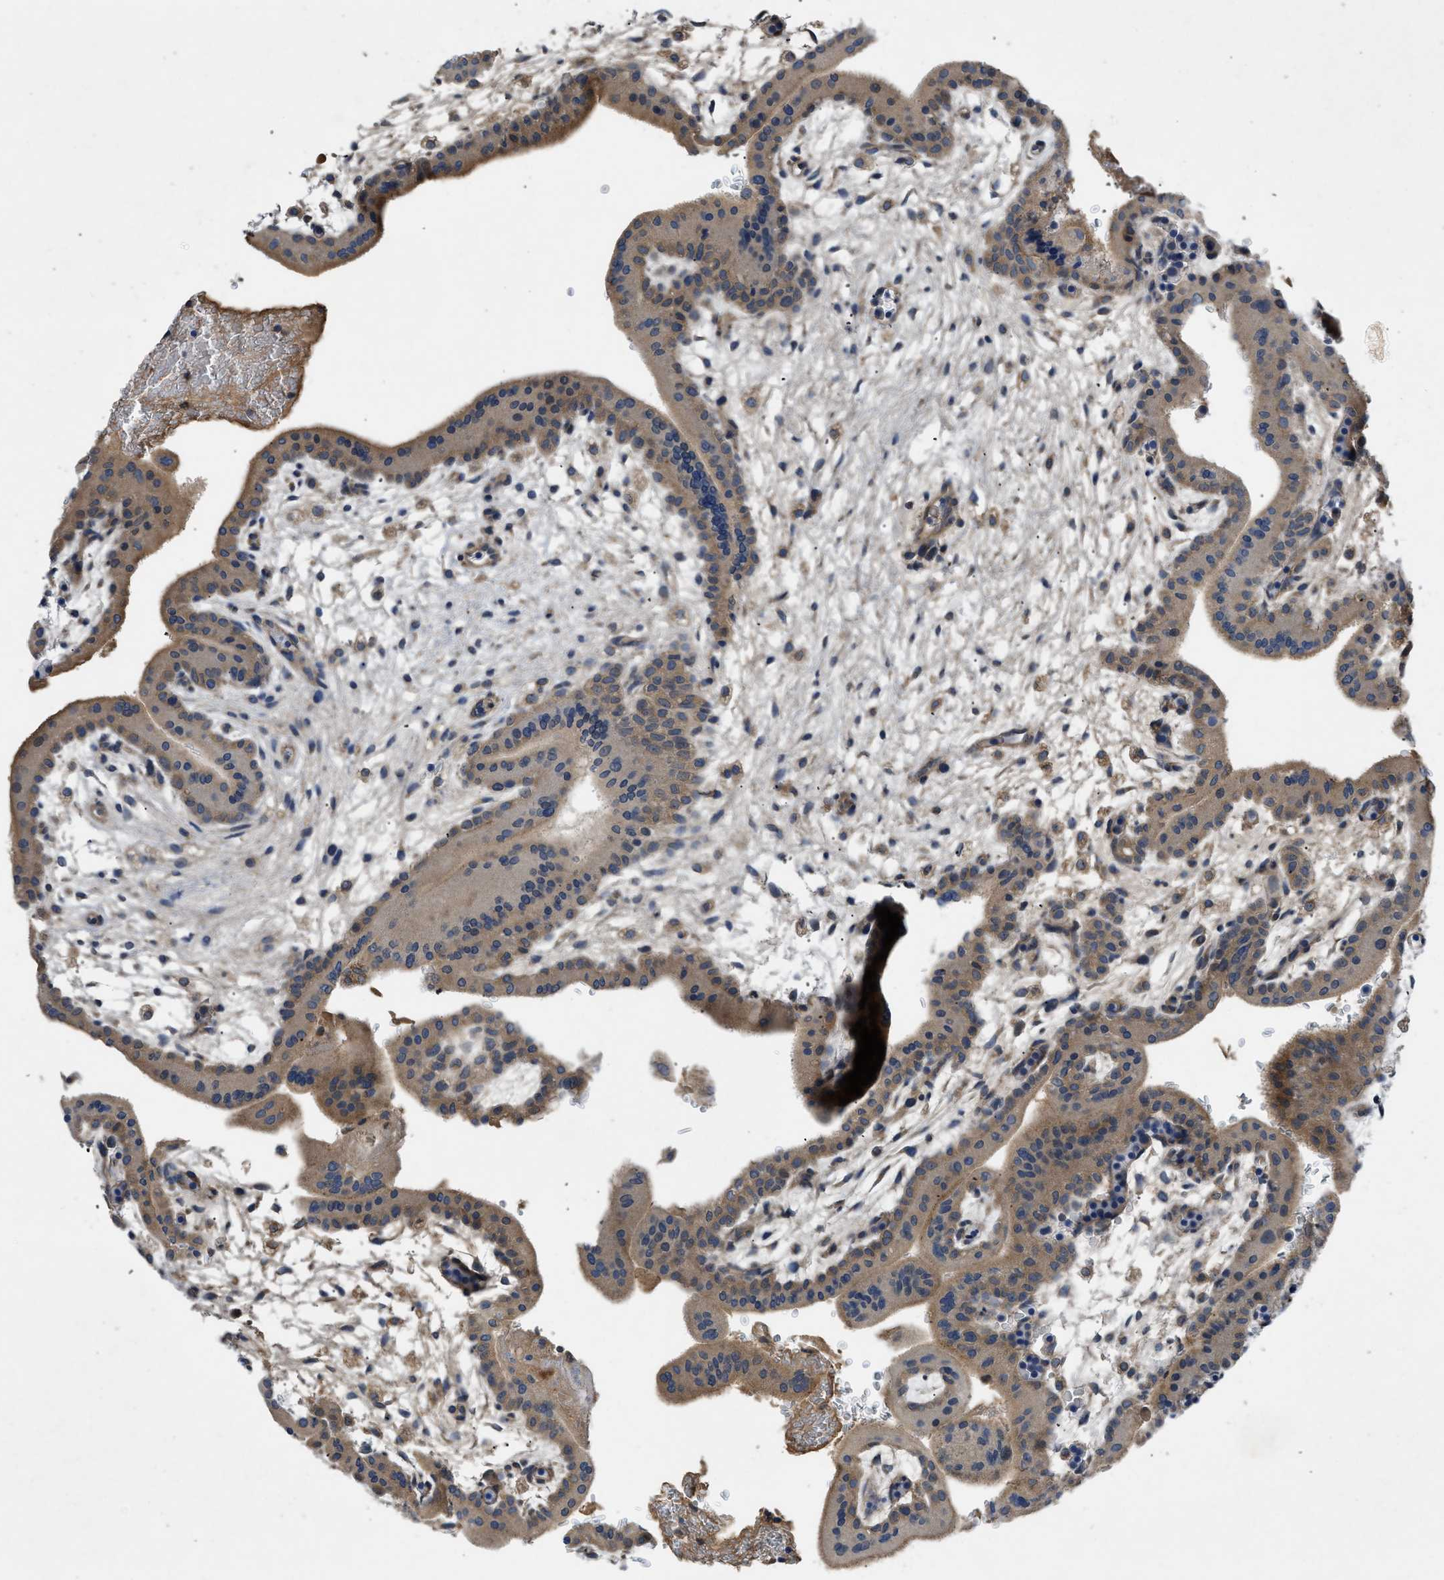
{"staining": {"intensity": "moderate", "quantity": ">75%", "location": "cytoplasmic/membranous"}, "tissue": "placenta", "cell_type": "Decidual cells", "image_type": "normal", "snomed": [{"axis": "morphology", "description": "Normal tissue, NOS"}, {"axis": "topography", "description": "Placenta"}], "caption": "IHC of benign human placenta shows medium levels of moderate cytoplasmic/membranous expression in about >75% of decidual cells. The staining is performed using DAB brown chromogen to label protein expression. The nuclei are counter-stained blue using hematoxylin.", "gene": "VPS4A", "patient": {"sex": "female", "age": 35}}